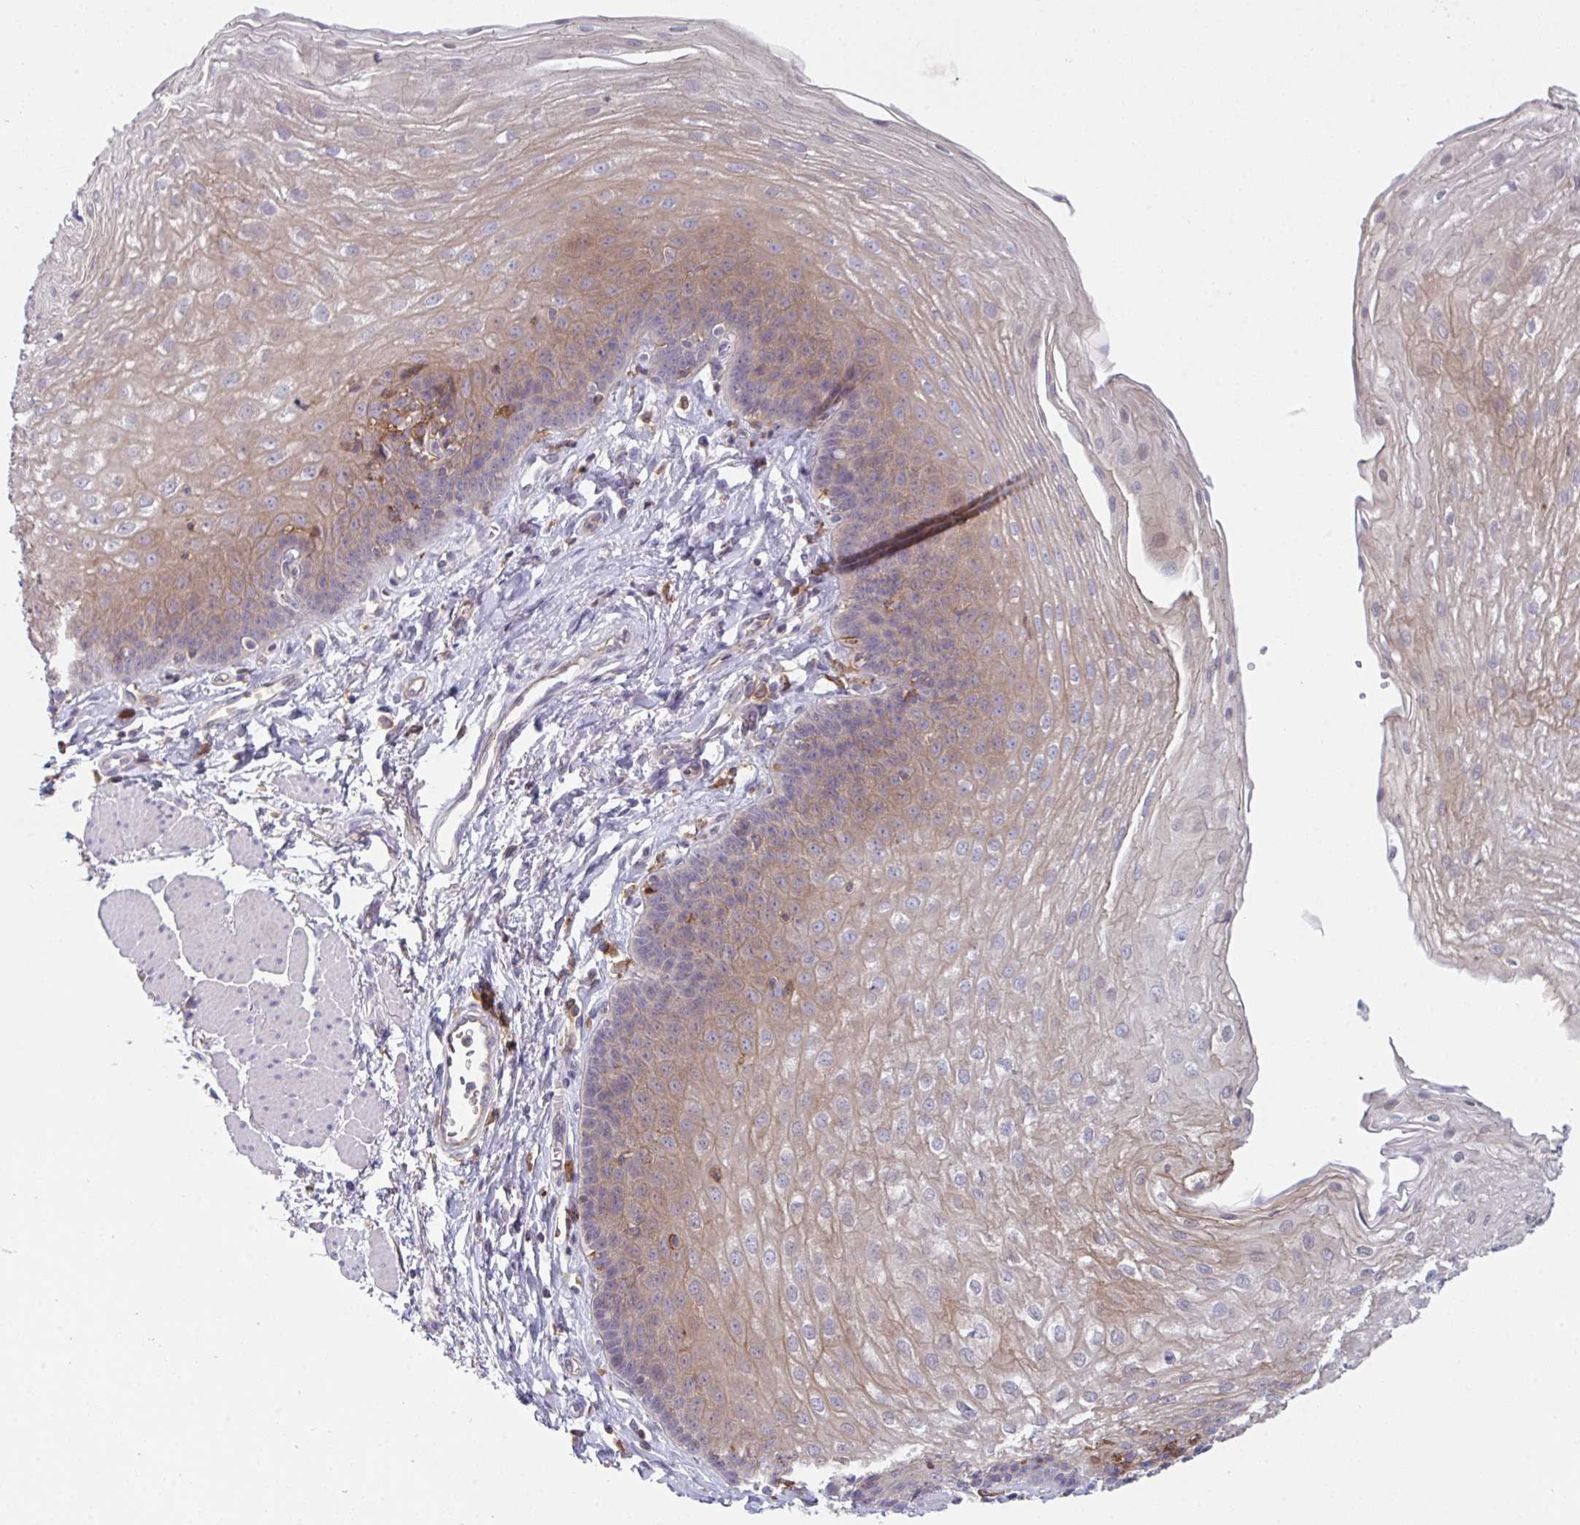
{"staining": {"intensity": "weak", "quantity": "25%-75%", "location": "cytoplasmic/membranous"}, "tissue": "esophagus", "cell_type": "Squamous epithelial cells", "image_type": "normal", "snomed": [{"axis": "morphology", "description": "Normal tissue, NOS"}, {"axis": "topography", "description": "Esophagus"}], "caption": "Esophagus stained with a brown dye reveals weak cytoplasmic/membranous positive positivity in approximately 25%-75% of squamous epithelial cells.", "gene": "DISP2", "patient": {"sex": "female", "age": 81}}